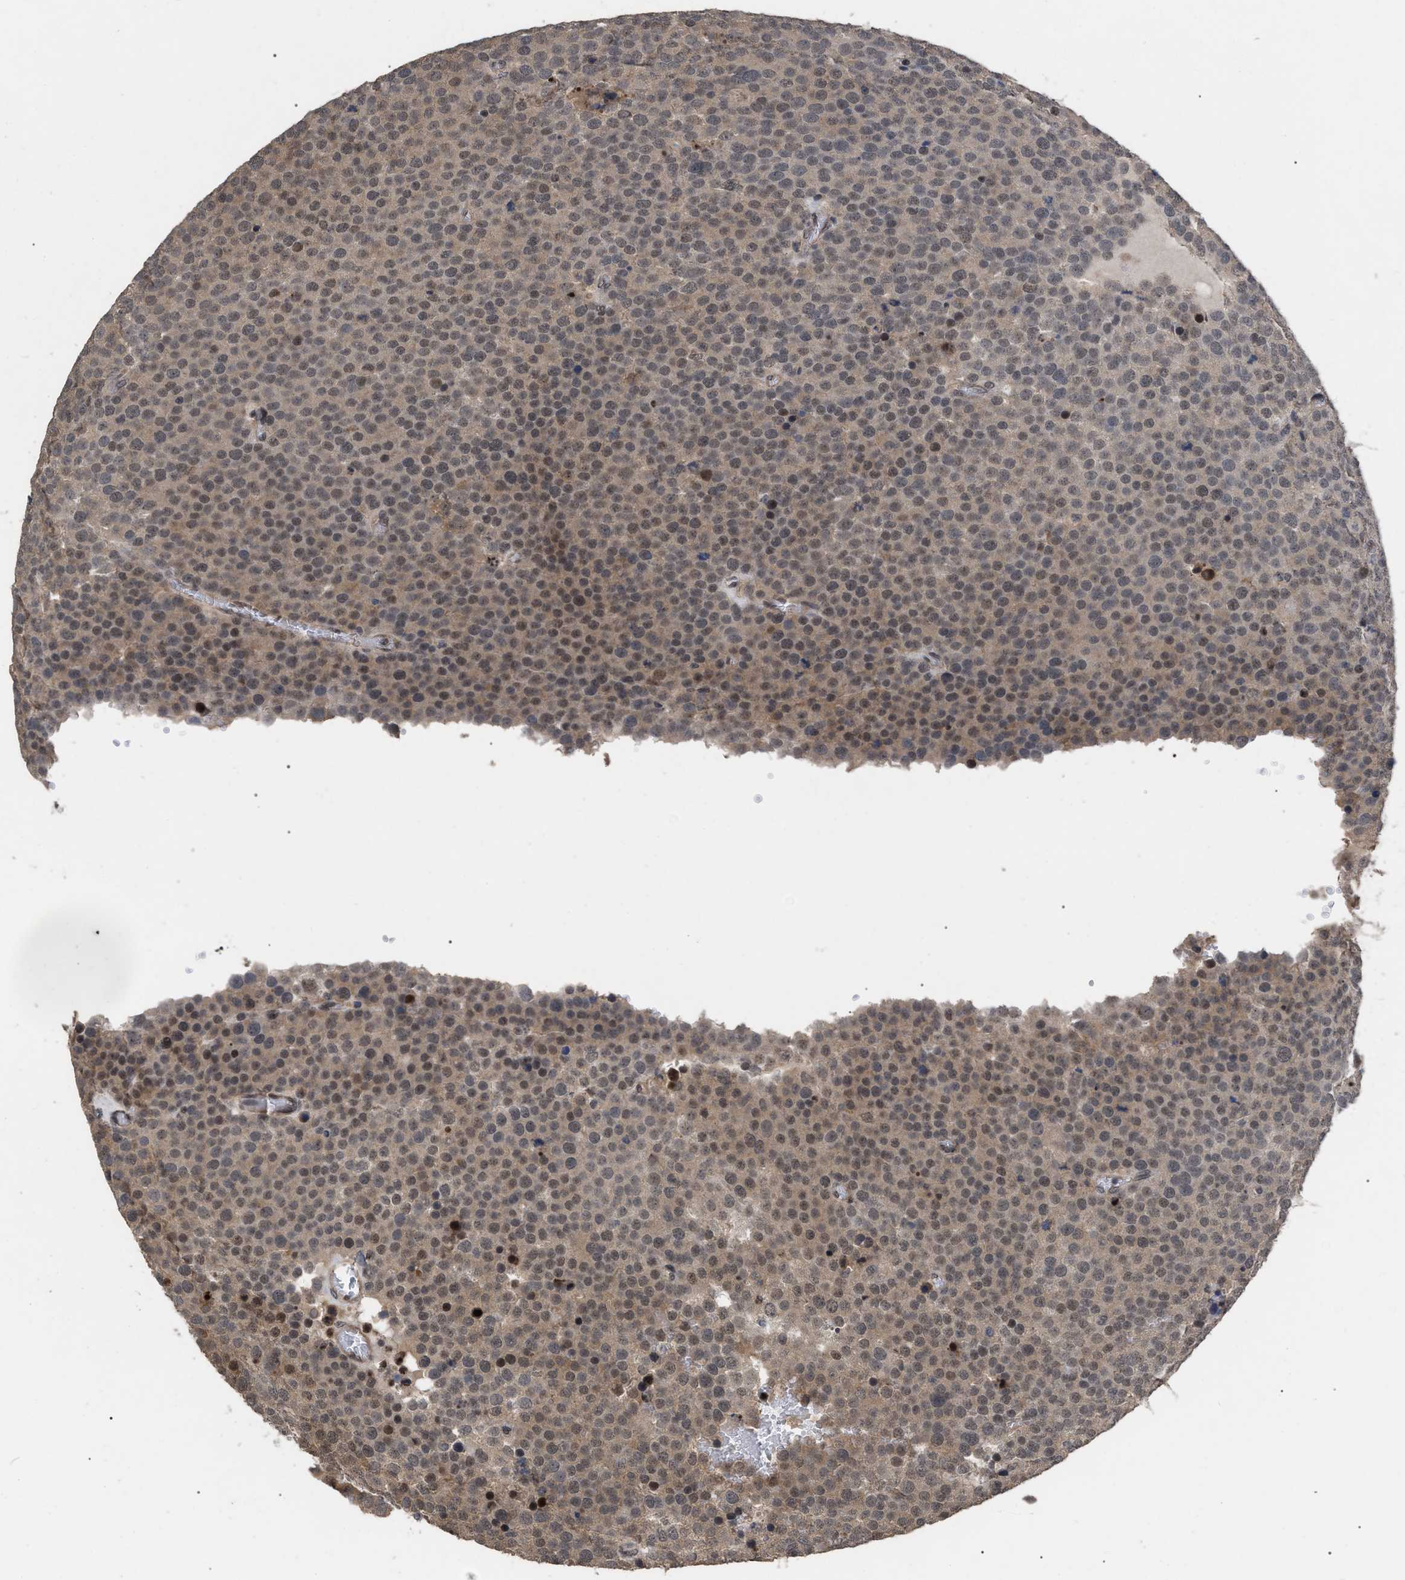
{"staining": {"intensity": "moderate", "quantity": ">75%", "location": "cytoplasmic/membranous,nuclear"}, "tissue": "testis cancer", "cell_type": "Tumor cells", "image_type": "cancer", "snomed": [{"axis": "morphology", "description": "Normal tissue, NOS"}, {"axis": "morphology", "description": "Seminoma, NOS"}, {"axis": "topography", "description": "Testis"}], "caption": "Testis seminoma stained with IHC displays moderate cytoplasmic/membranous and nuclear expression in about >75% of tumor cells.", "gene": "JAZF1", "patient": {"sex": "male", "age": 71}}